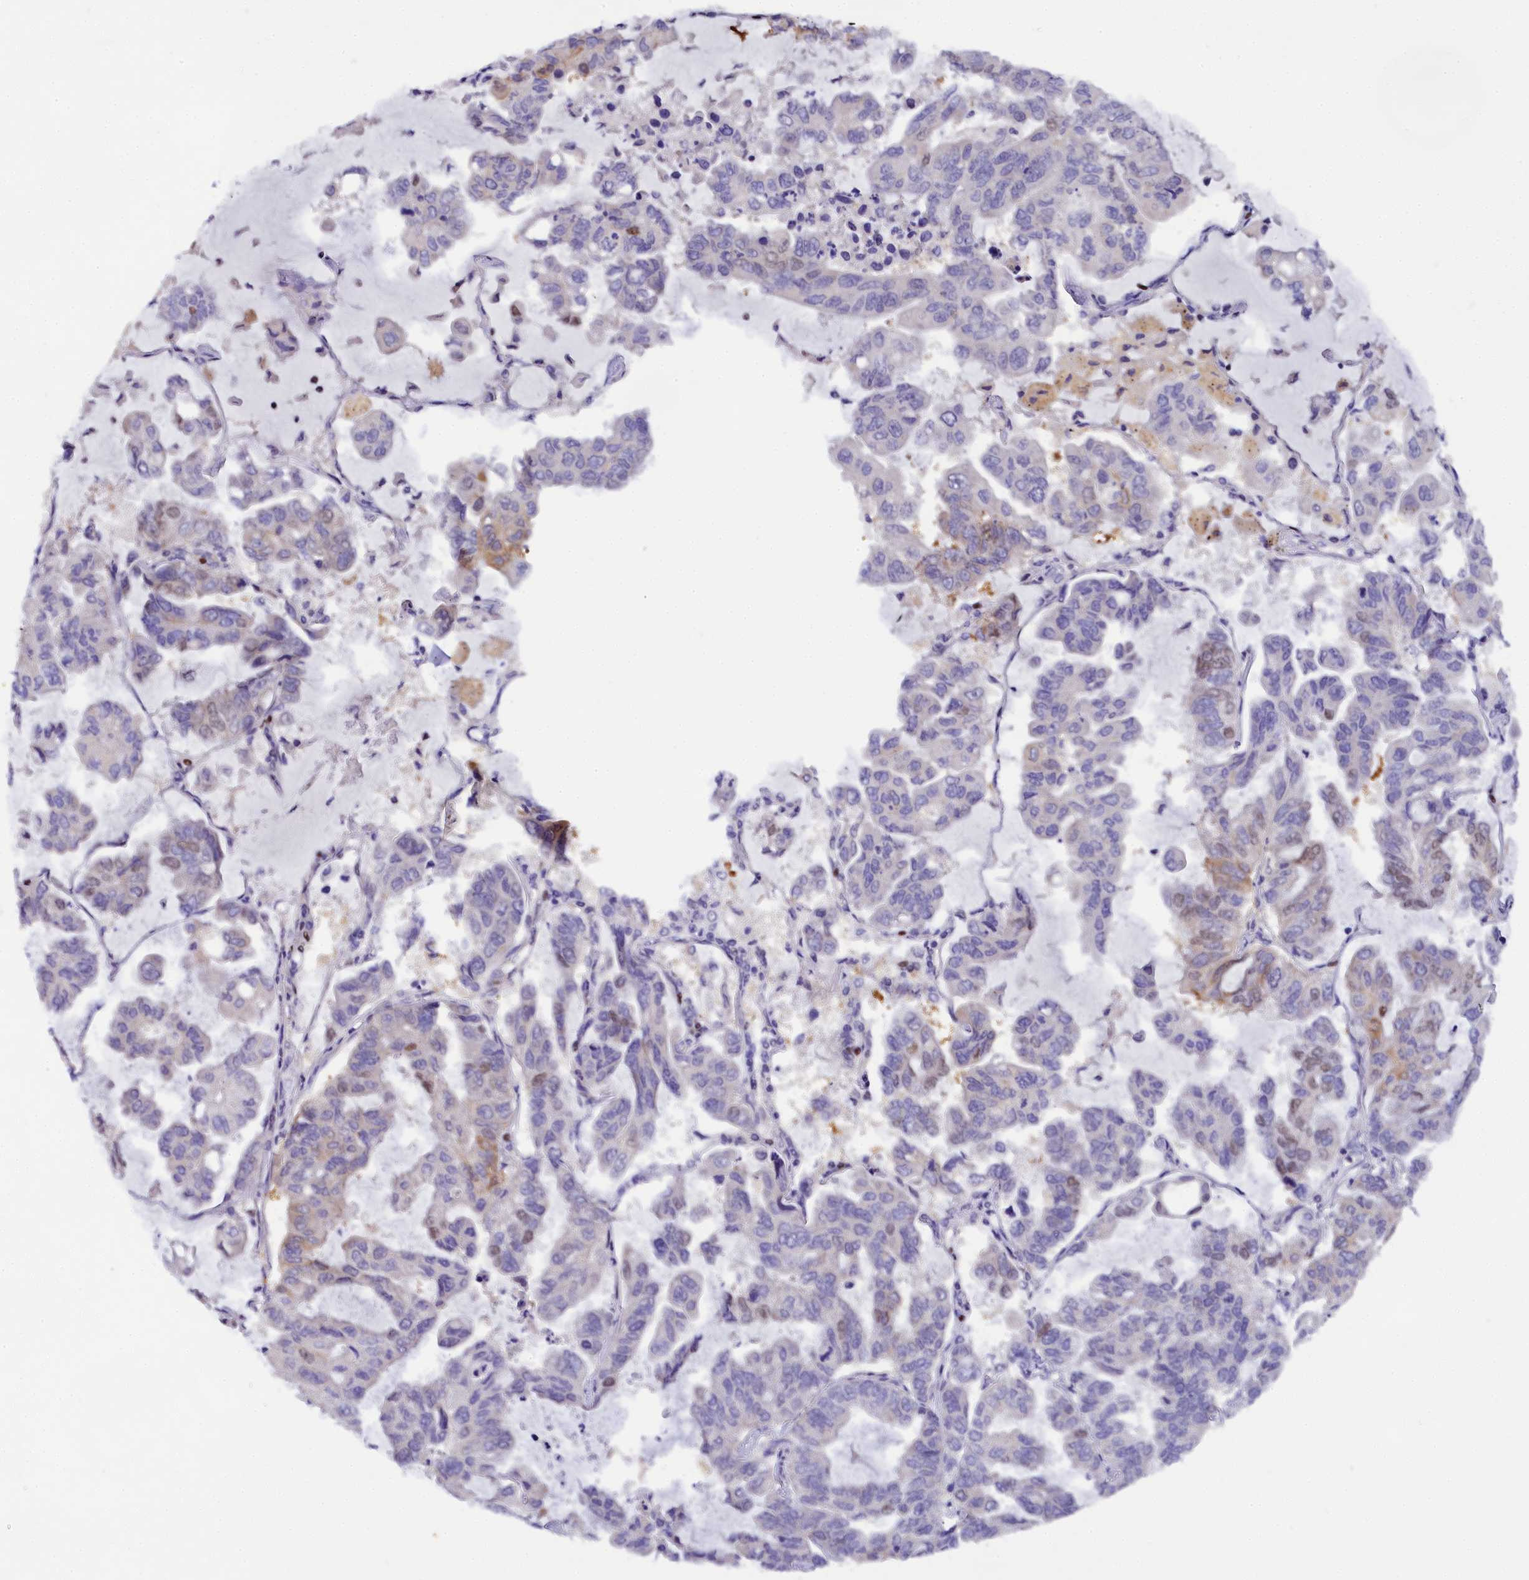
{"staining": {"intensity": "weak", "quantity": "<25%", "location": "cytoplasmic/membranous"}, "tissue": "lung cancer", "cell_type": "Tumor cells", "image_type": "cancer", "snomed": [{"axis": "morphology", "description": "Adenocarcinoma, NOS"}, {"axis": "topography", "description": "Lung"}], "caption": "DAB immunohistochemical staining of human lung adenocarcinoma shows no significant staining in tumor cells.", "gene": "SP4", "patient": {"sex": "male", "age": 64}}